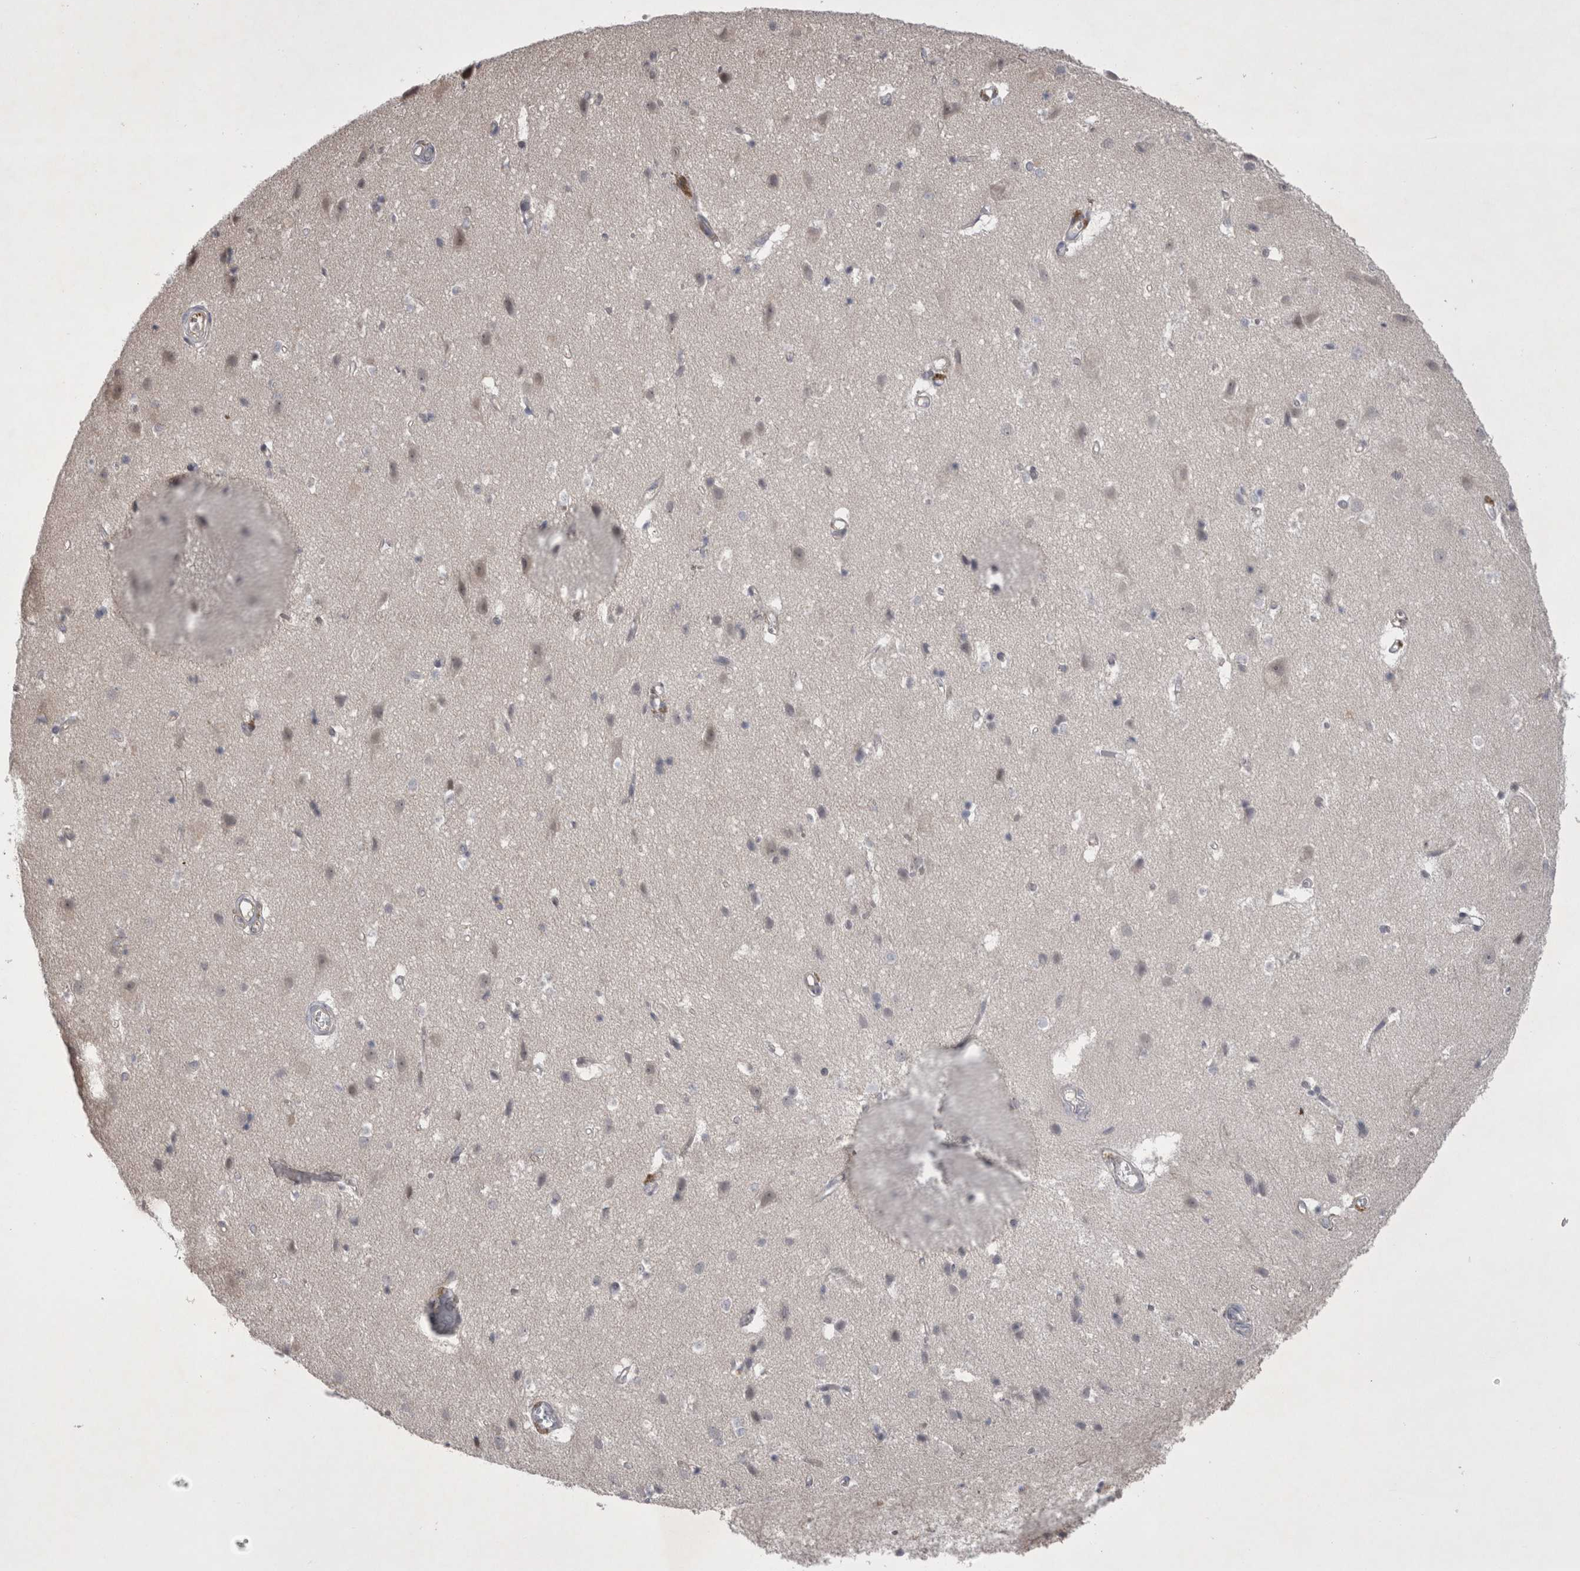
{"staining": {"intensity": "negative", "quantity": "none", "location": "none"}, "tissue": "cerebral cortex", "cell_type": "Endothelial cells", "image_type": "normal", "snomed": [{"axis": "morphology", "description": "Normal tissue, NOS"}, {"axis": "topography", "description": "Cerebral cortex"}], "caption": "High power microscopy photomicrograph of an IHC micrograph of unremarkable cerebral cortex, revealing no significant positivity in endothelial cells. Brightfield microscopy of IHC stained with DAB (3,3'-diaminobenzidine) (brown) and hematoxylin (blue), captured at high magnification.", "gene": "NENF", "patient": {"sex": "male", "age": 54}}